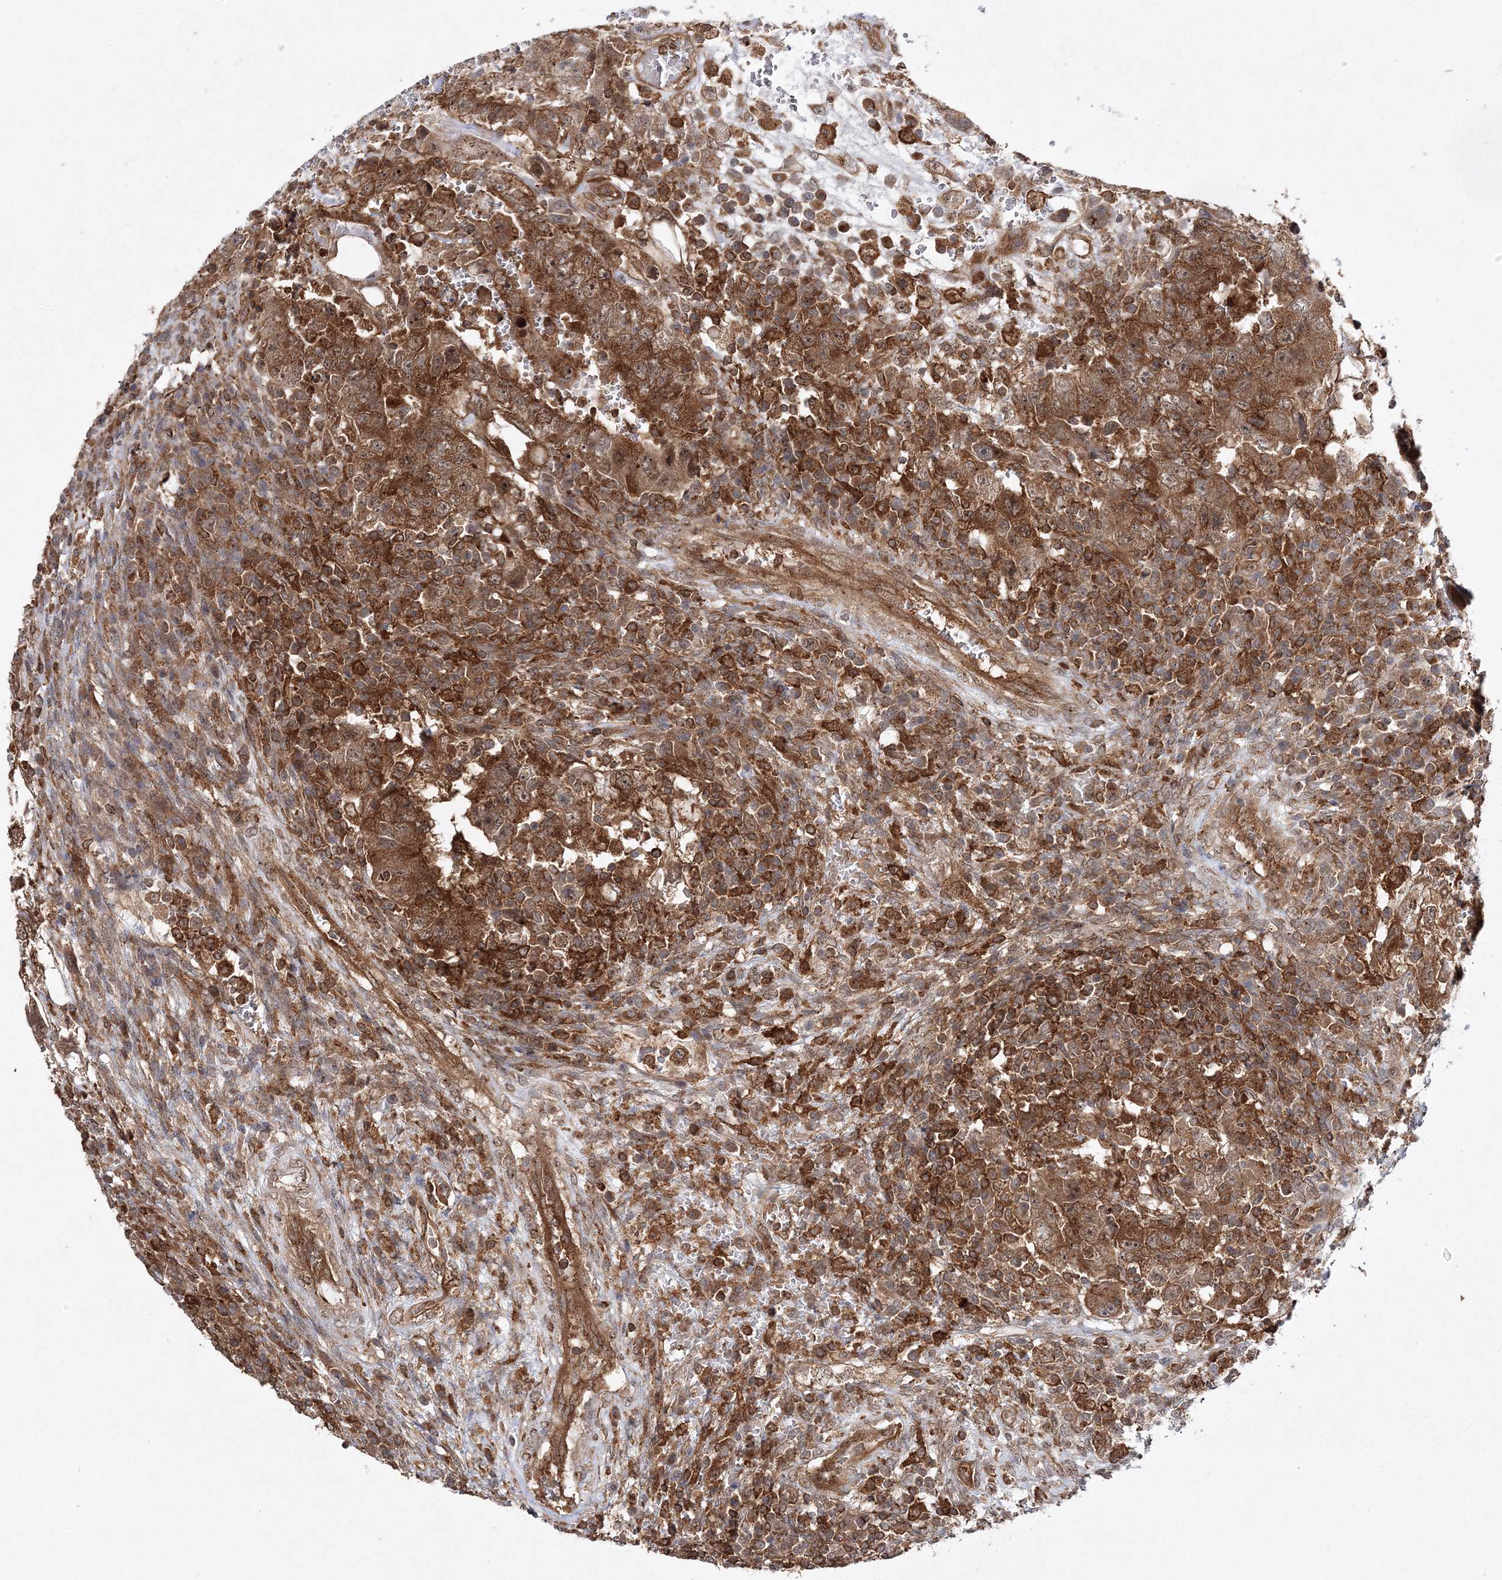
{"staining": {"intensity": "strong", "quantity": ">75%", "location": "cytoplasmic/membranous"}, "tissue": "testis cancer", "cell_type": "Tumor cells", "image_type": "cancer", "snomed": [{"axis": "morphology", "description": "Carcinoma, Embryonal, NOS"}, {"axis": "topography", "description": "Testis"}], "caption": "This photomicrograph reveals embryonal carcinoma (testis) stained with immunohistochemistry (IHC) to label a protein in brown. The cytoplasmic/membranous of tumor cells show strong positivity for the protein. Nuclei are counter-stained blue.", "gene": "WDR37", "patient": {"sex": "male", "age": 26}}